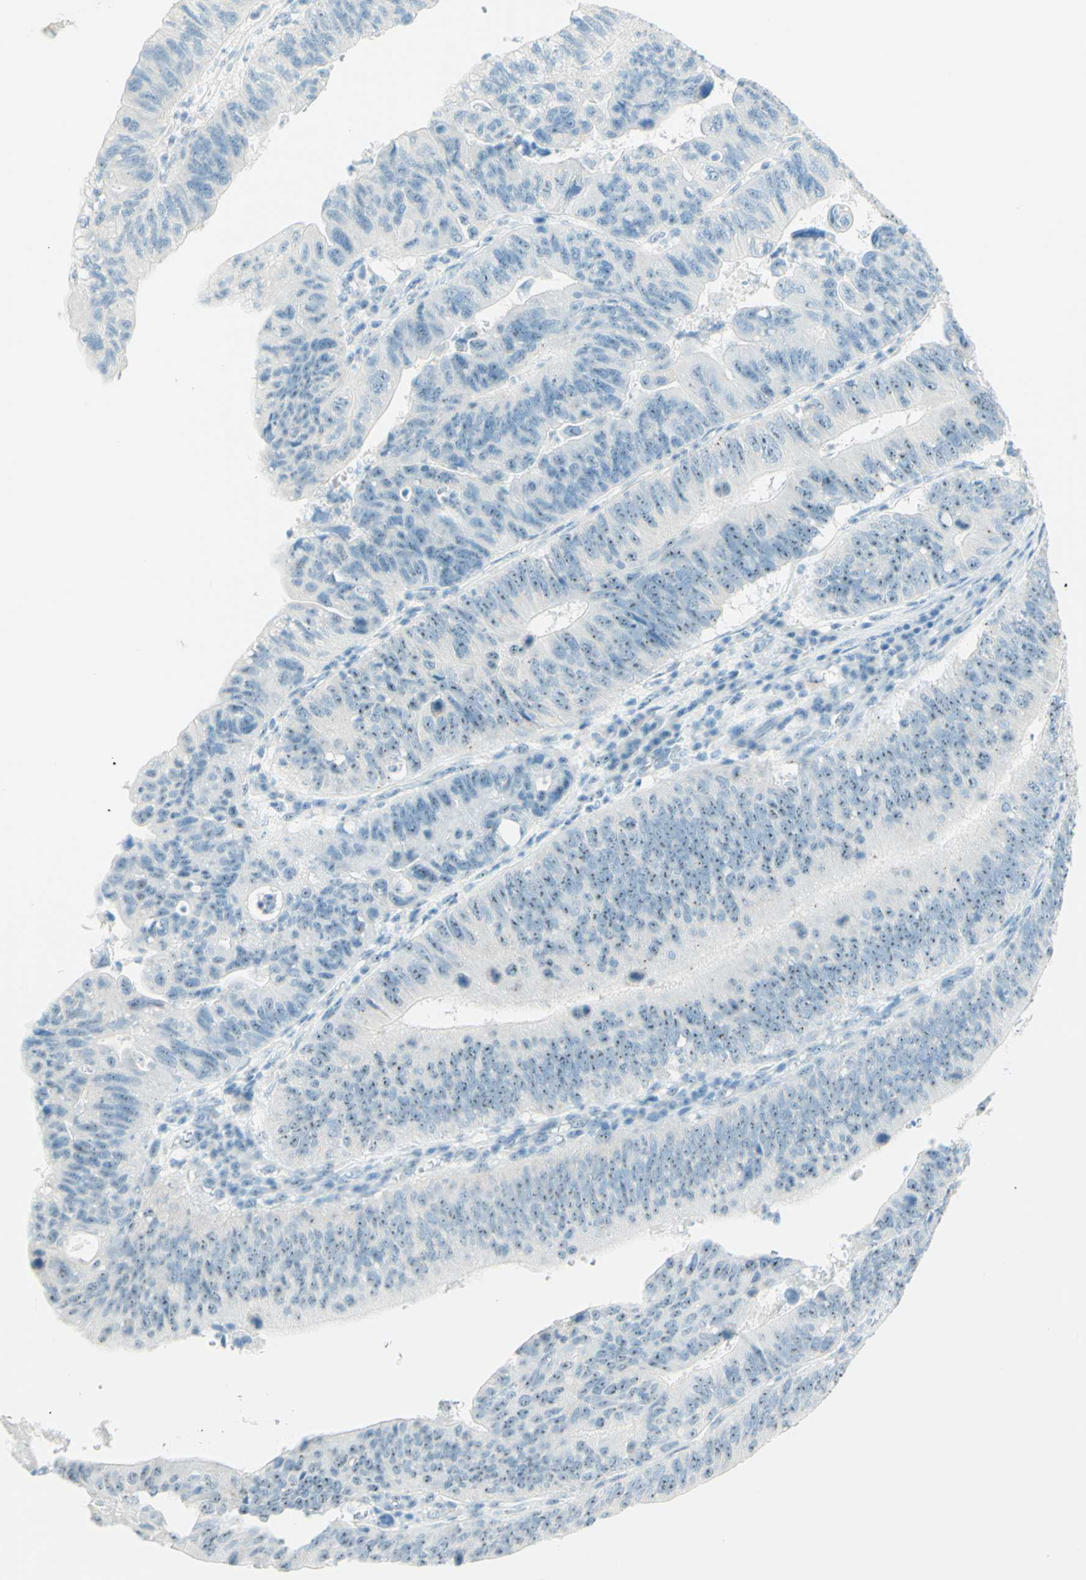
{"staining": {"intensity": "weak", "quantity": "25%-75%", "location": "nuclear"}, "tissue": "stomach cancer", "cell_type": "Tumor cells", "image_type": "cancer", "snomed": [{"axis": "morphology", "description": "Adenocarcinoma, NOS"}, {"axis": "topography", "description": "Stomach"}], "caption": "Weak nuclear staining is present in approximately 25%-75% of tumor cells in stomach cancer.", "gene": "FMR1NB", "patient": {"sex": "male", "age": 59}}